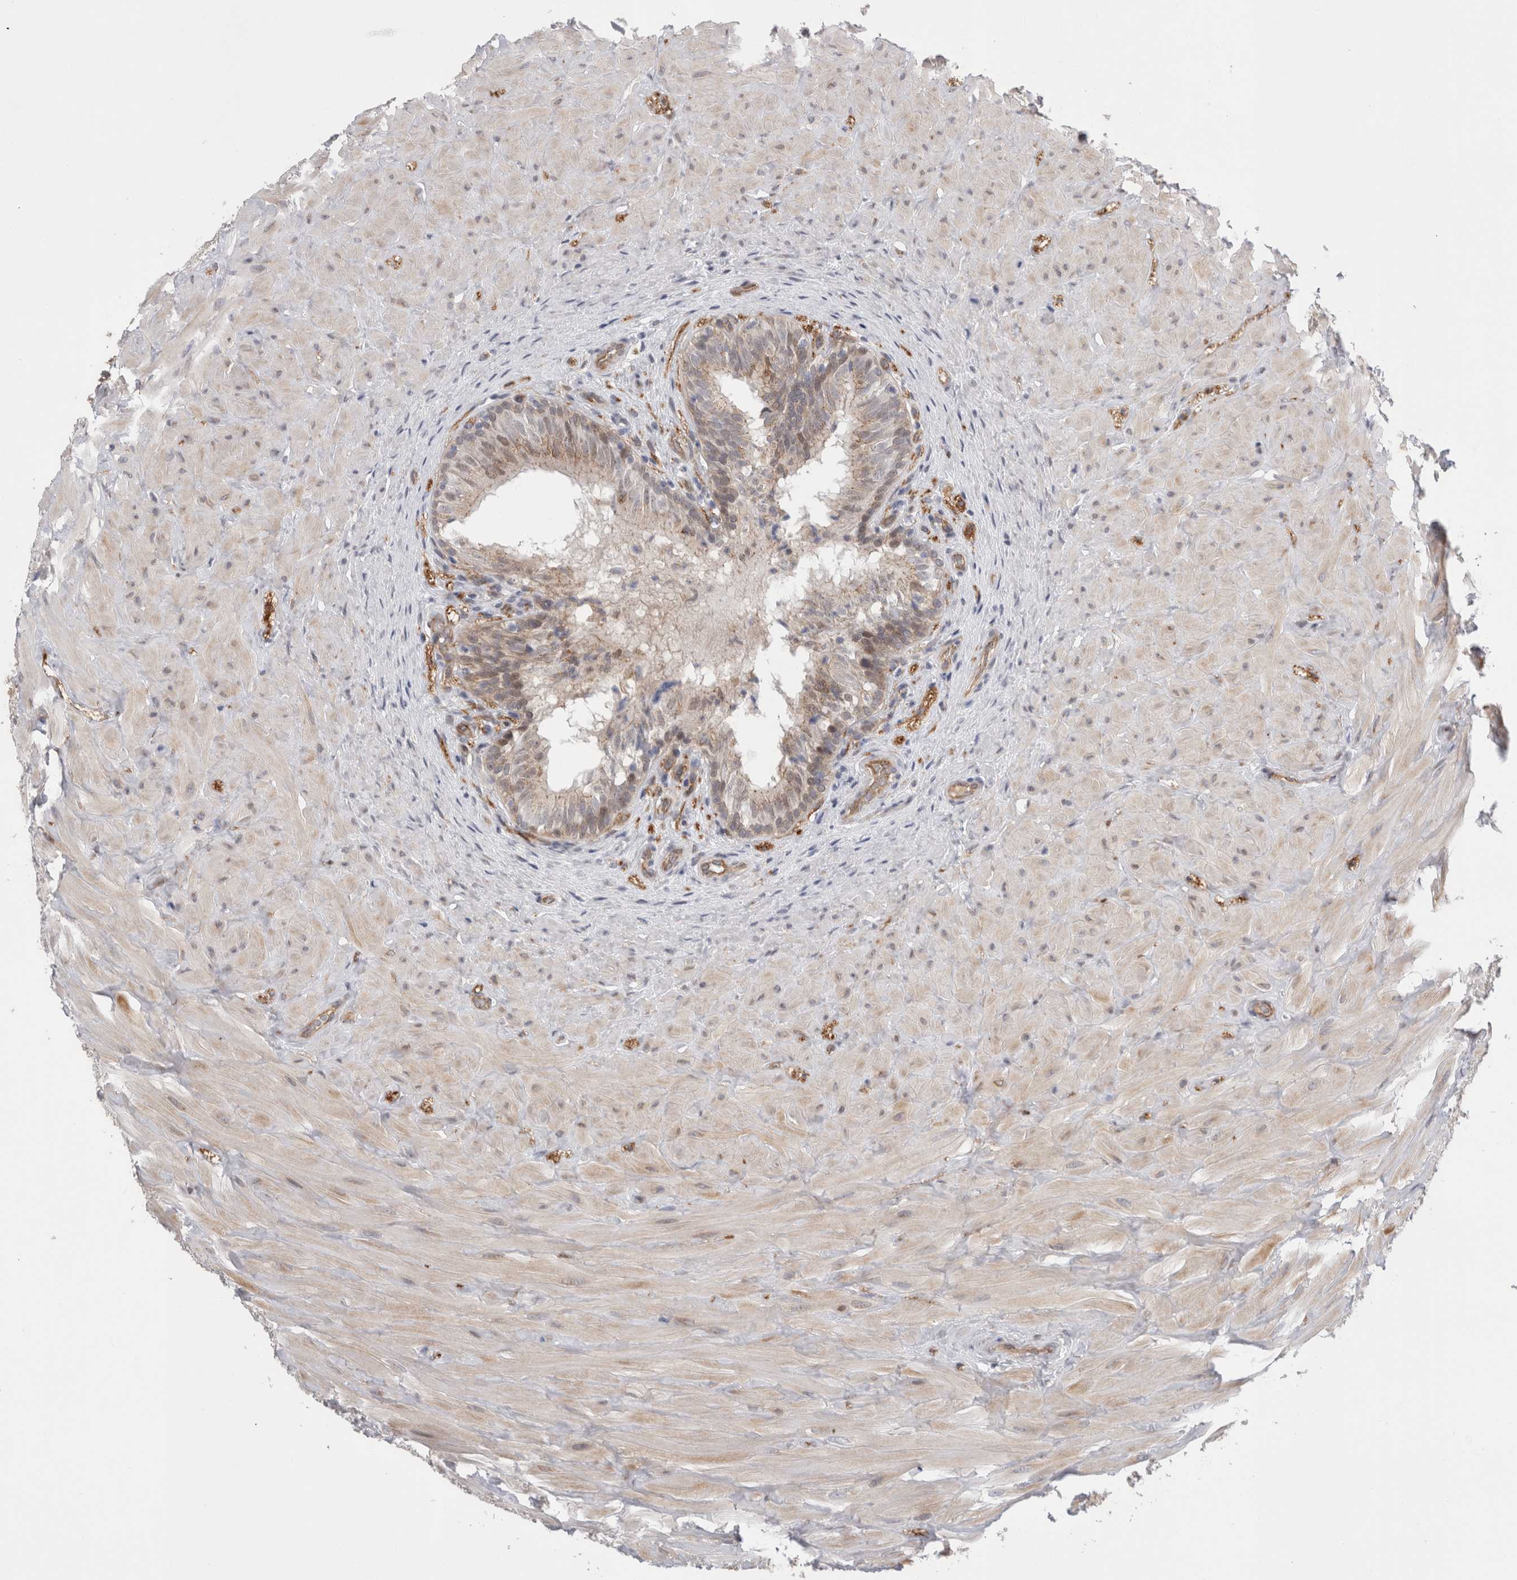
{"staining": {"intensity": "weak", "quantity": "25%-75%", "location": "nuclear"}, "tissue": "epididymis", "cell_type": "Glandular cells", "image_type": "normal", "snomed": [{"axis": "morphology", "description": "Normal tissue, NOS"}, {"axis": "topography", "description": "Soft tissue"}, {"axis": "topography", "description": "Epididymis"}], "caption": "IHC of benign epididymis exhibits low levels of weak nuclear expression in about 25%-75% of glandular cells.", "gene": "TAFA5", "patient": {"sex": "male", "age": 26}}